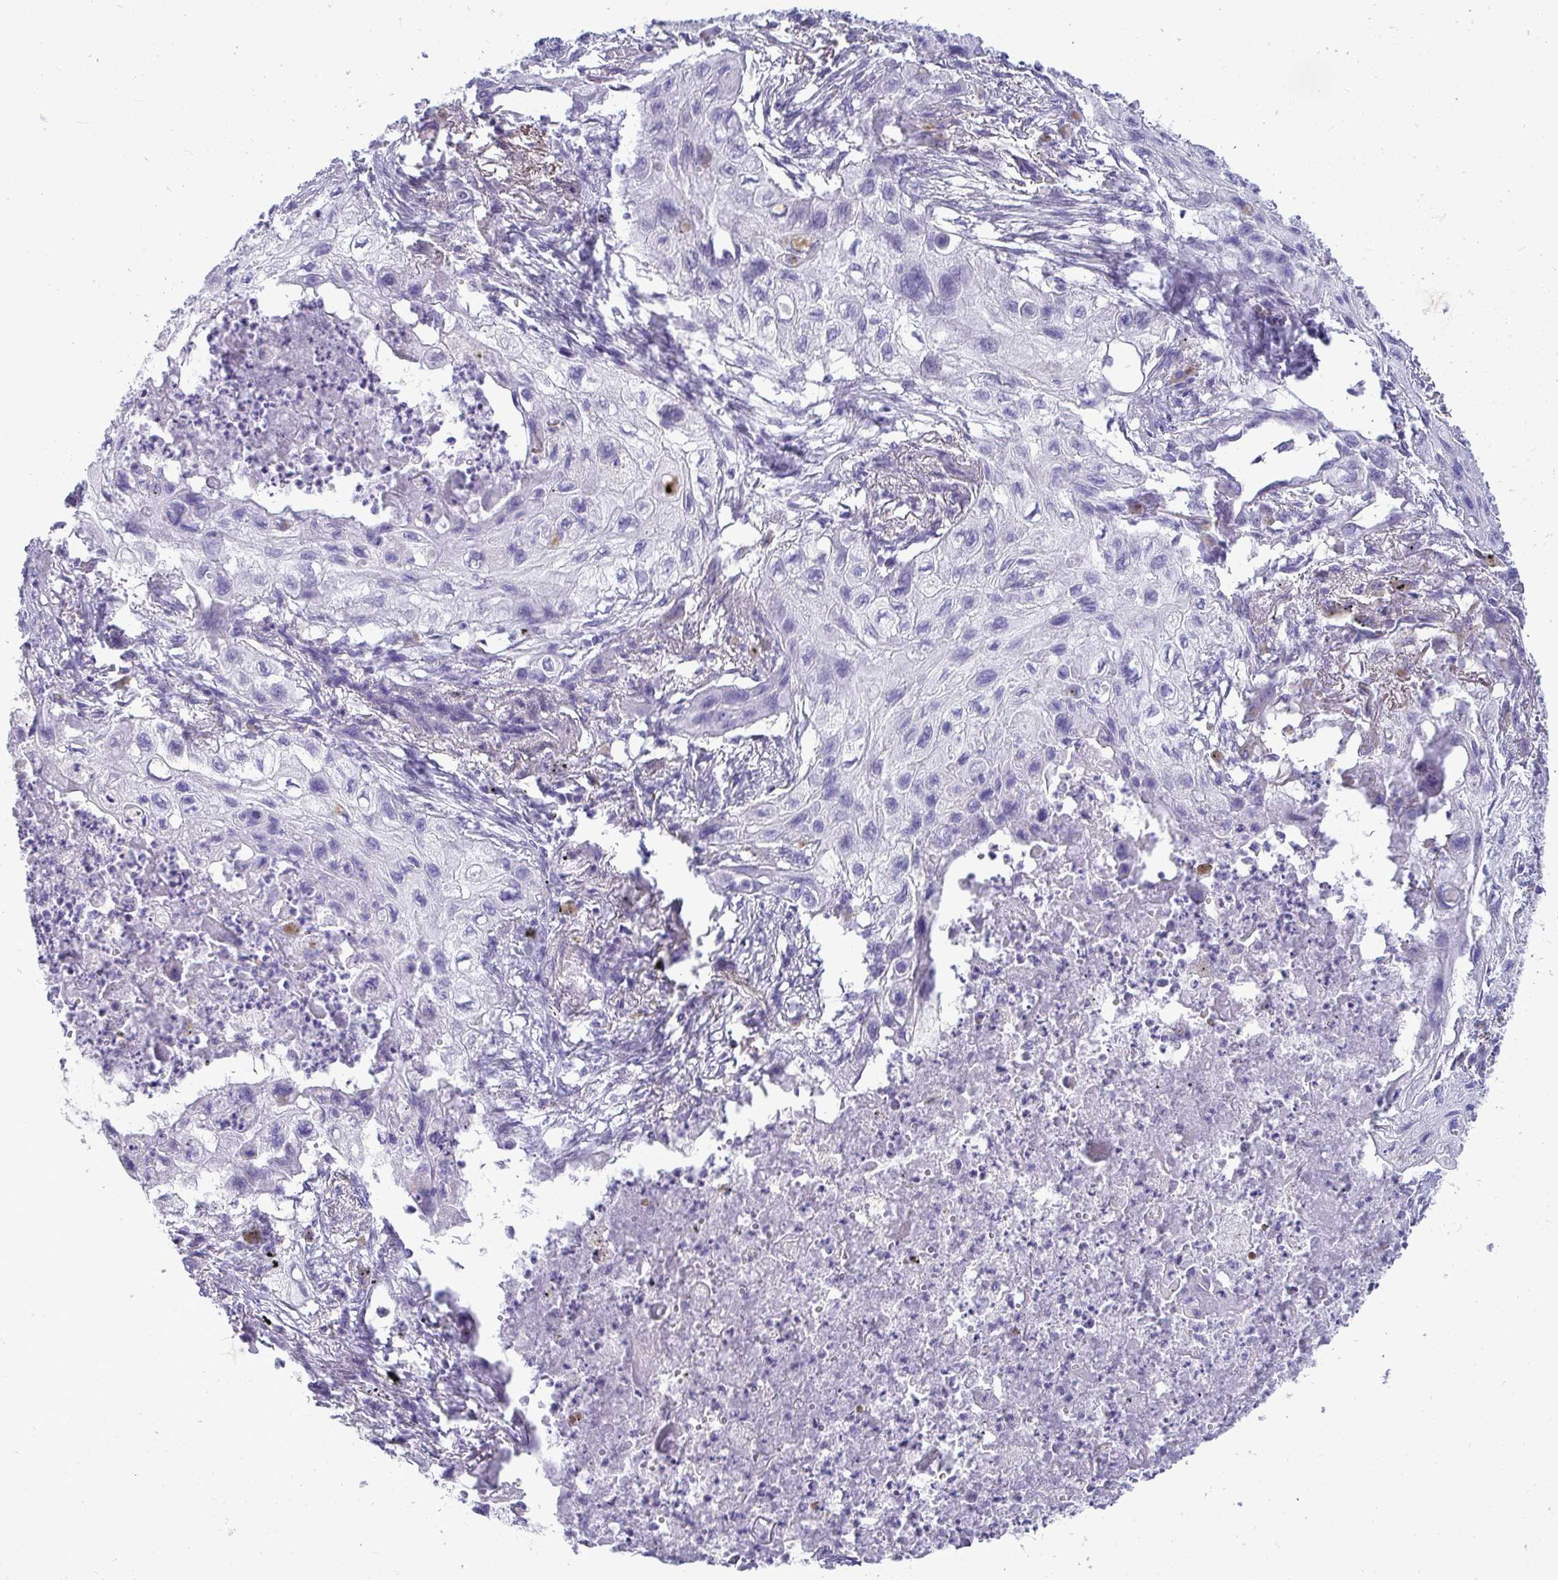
{"staining": {"intensity": "negative", "quantity": "none", "location": "none"}, "tissue": "lung cancer", "cell_type": "Tumor cells", "image_type": "cancer", "snomed": [{"axis": "morphology", "description": "Squamous cell carcinoma, NOS"}, {"axis": "topography", "description": "Lung"}], "caption": "Lung cancer (squamous cell carcinoma) stained for a protein using immunohistochemistry exhibits no positivity tumor cells.", "gene": "HSPB6", "patient": {"sex": "male", "age": 71}}